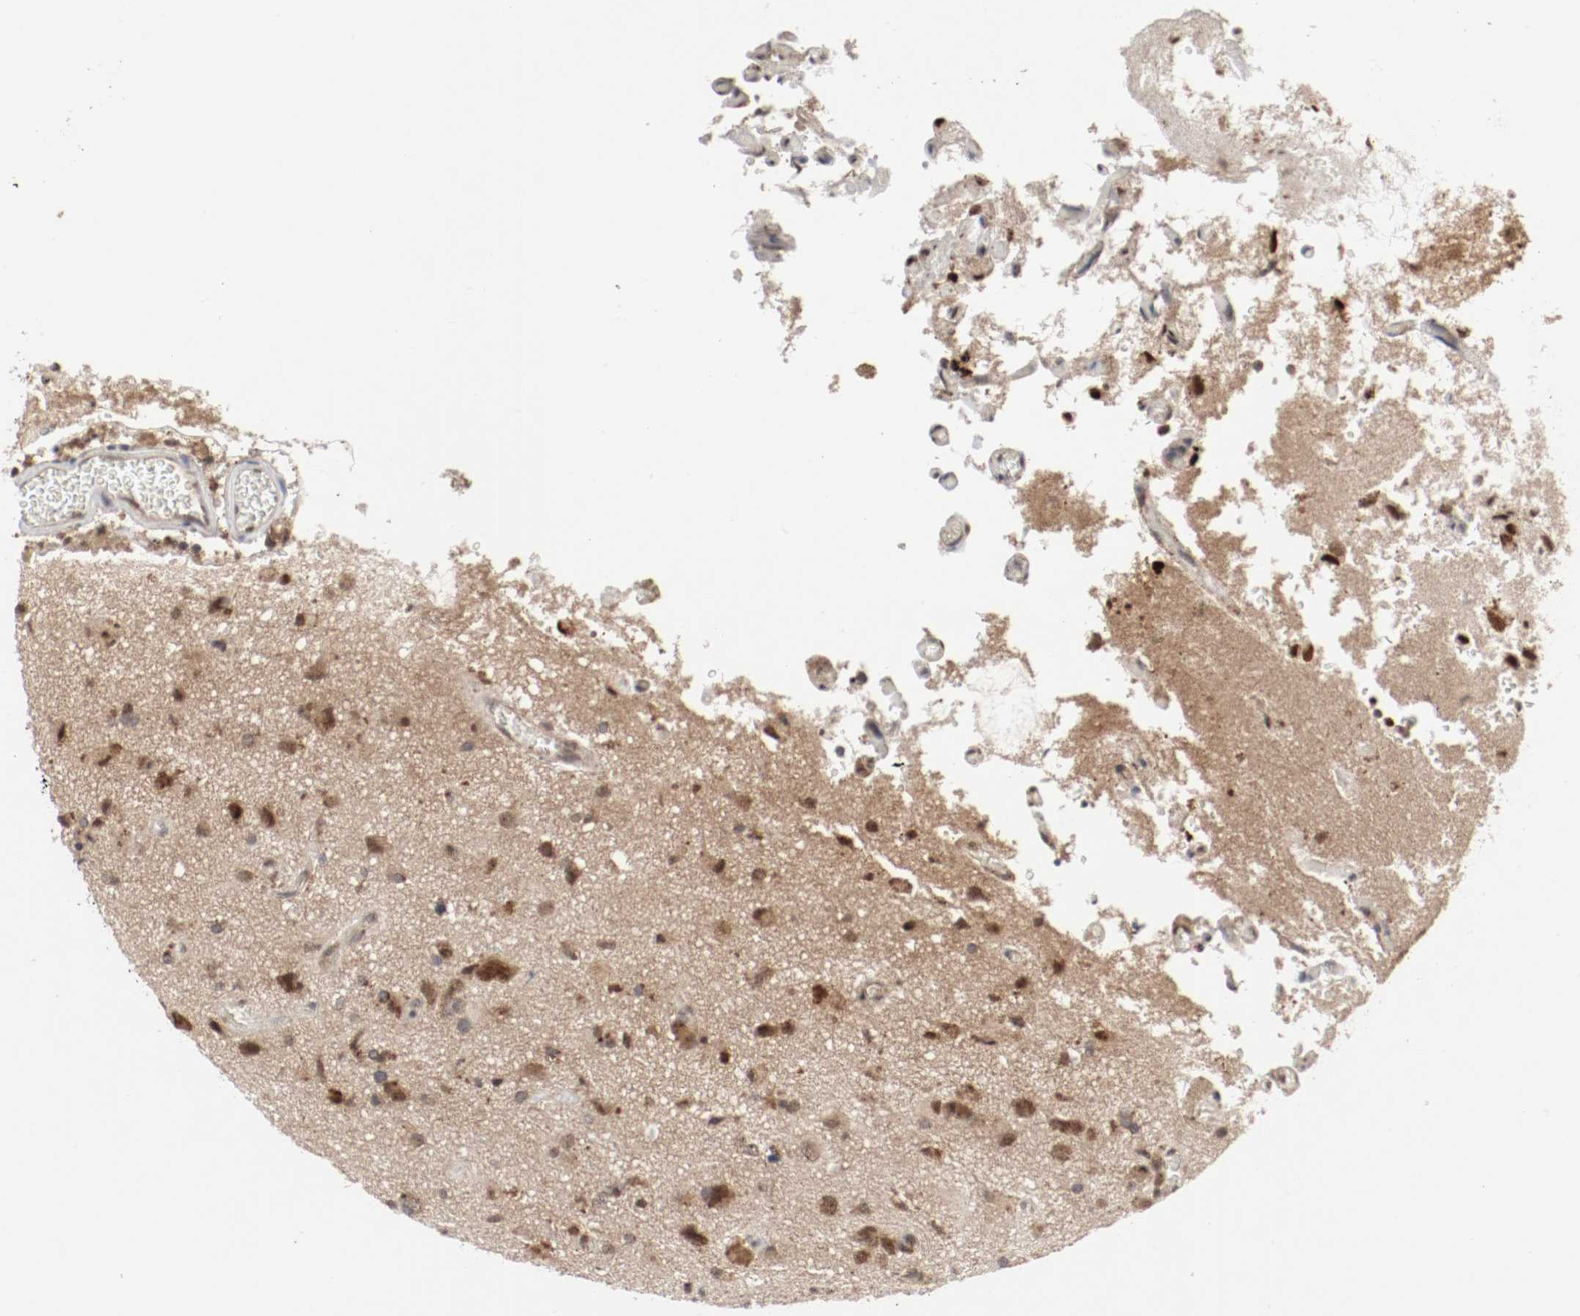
{"staining": {"intensity": "moderate", "quantity": ">75%", "location": "cytoplasmic/membranous,nuclear"}, "tissue": "glioma", "cell_type": "Tumor cells", "image_type": "cancer", "snomed": [{"axis": "morphology", "description": "Glioma, malignant, High grade"}, {"axis": "topography", "description": "Brain"}], "caption": "DAB immunohistochemical staining of malignant glioma (high-grade) demonstrates moderate cytoplasmic/membranous and nuclear protein staining in approximately >75% of tumor cells. Nuclei are stained in blue.", "gene": "CSNK2B", "patient": {"sex": "male", "age": 47}}